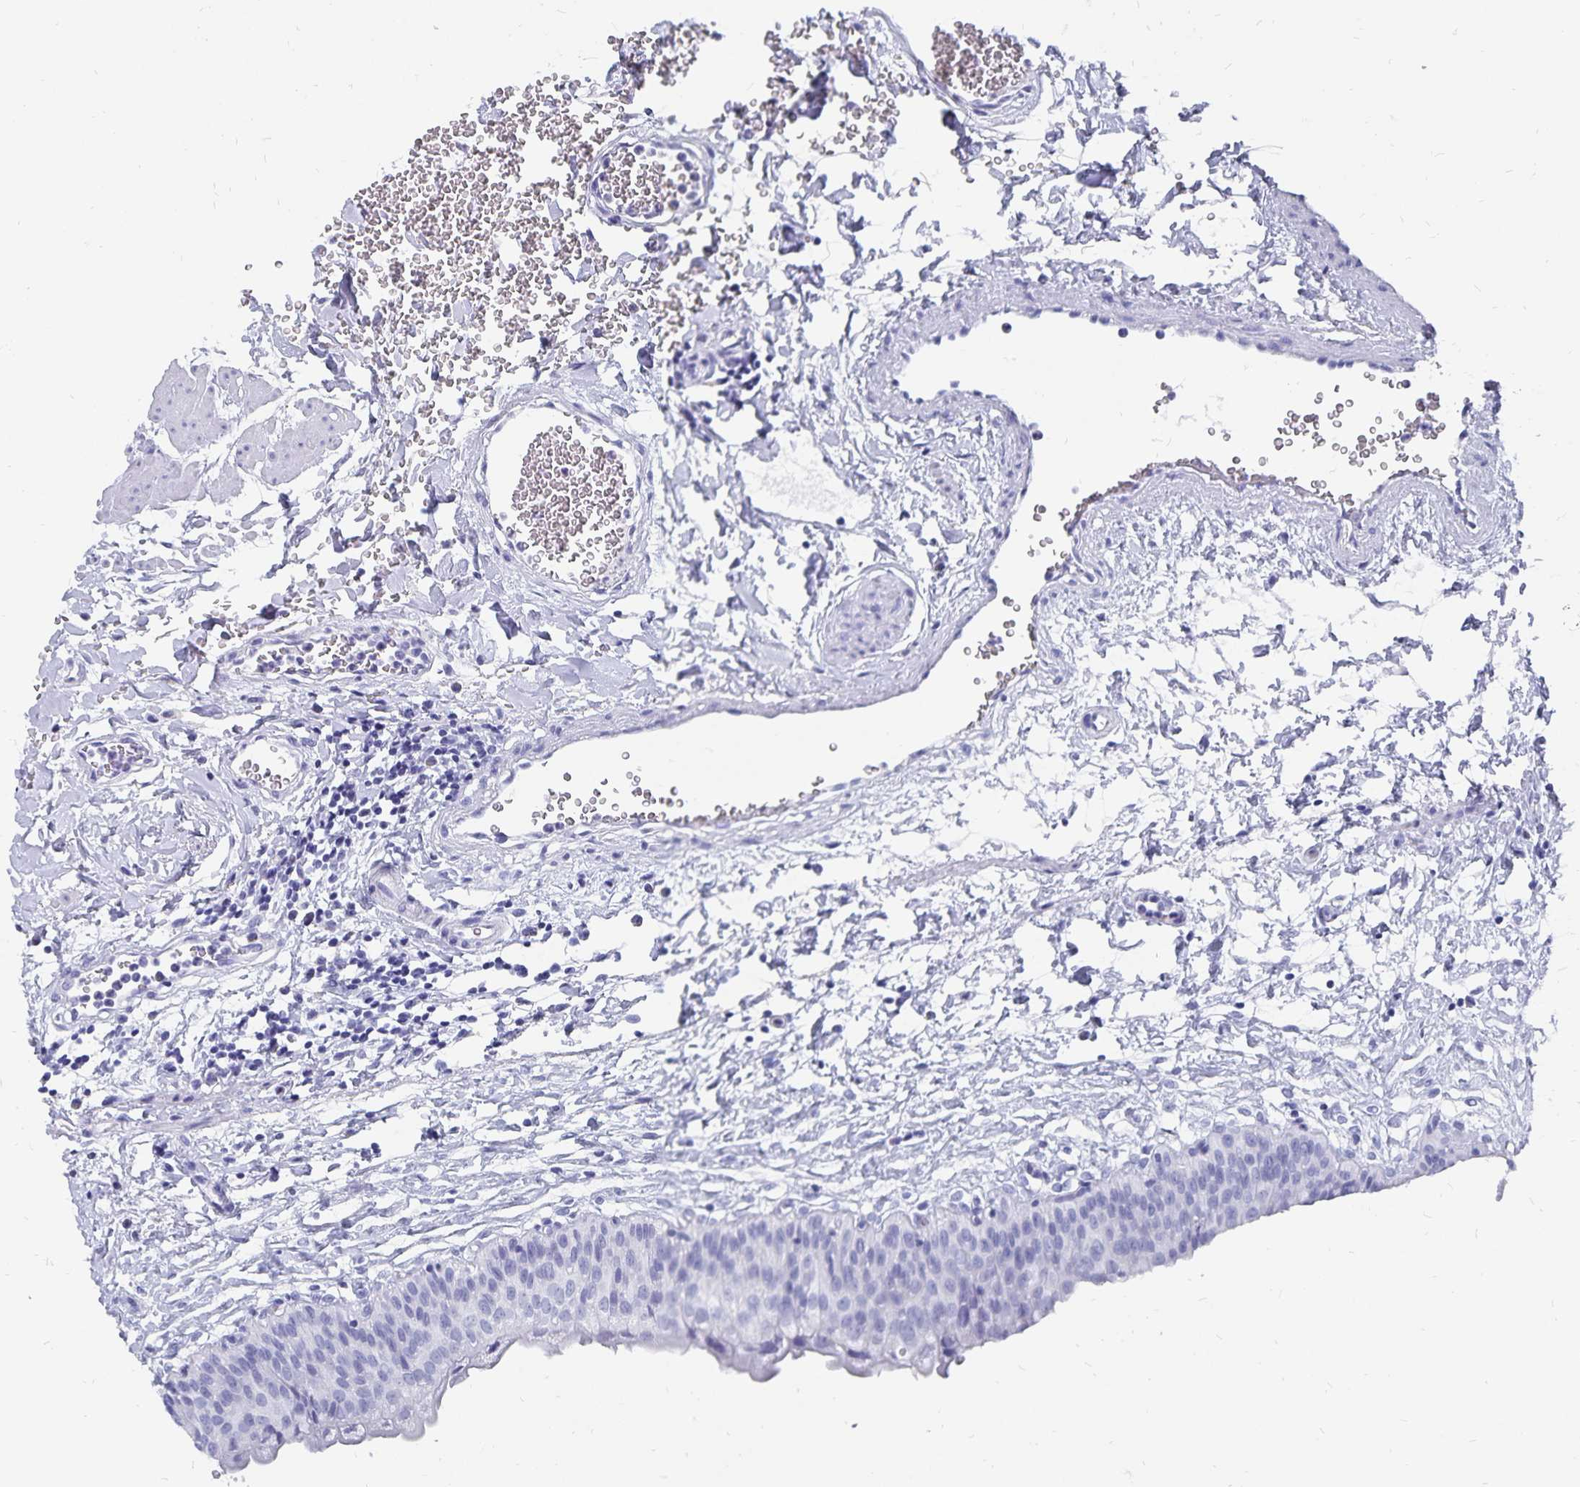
{"staining": {"intensity": "negative", "quantity": "none", "location": "none"}, "tissue": "urinary bladder", "cell_type": "Urothelial cells", "image_type": "normal", "snomed": [{"axis": "morphology", "description": "Normal tissue, NOS"}, {"axis": "topography", "description": "Urinary bladder"}], "caption": "Immunohistochemistry image of benign human urinary bladder stained for a protein (brown), which exhibits no expression in urothelial cells. (DAB (3,3'-diaminobenzidine) immunohistochemistry (IHC) with hematoxylin counter stain).", "gene": "ADH1A", "patient": {"sex": "male", "age": 55}}